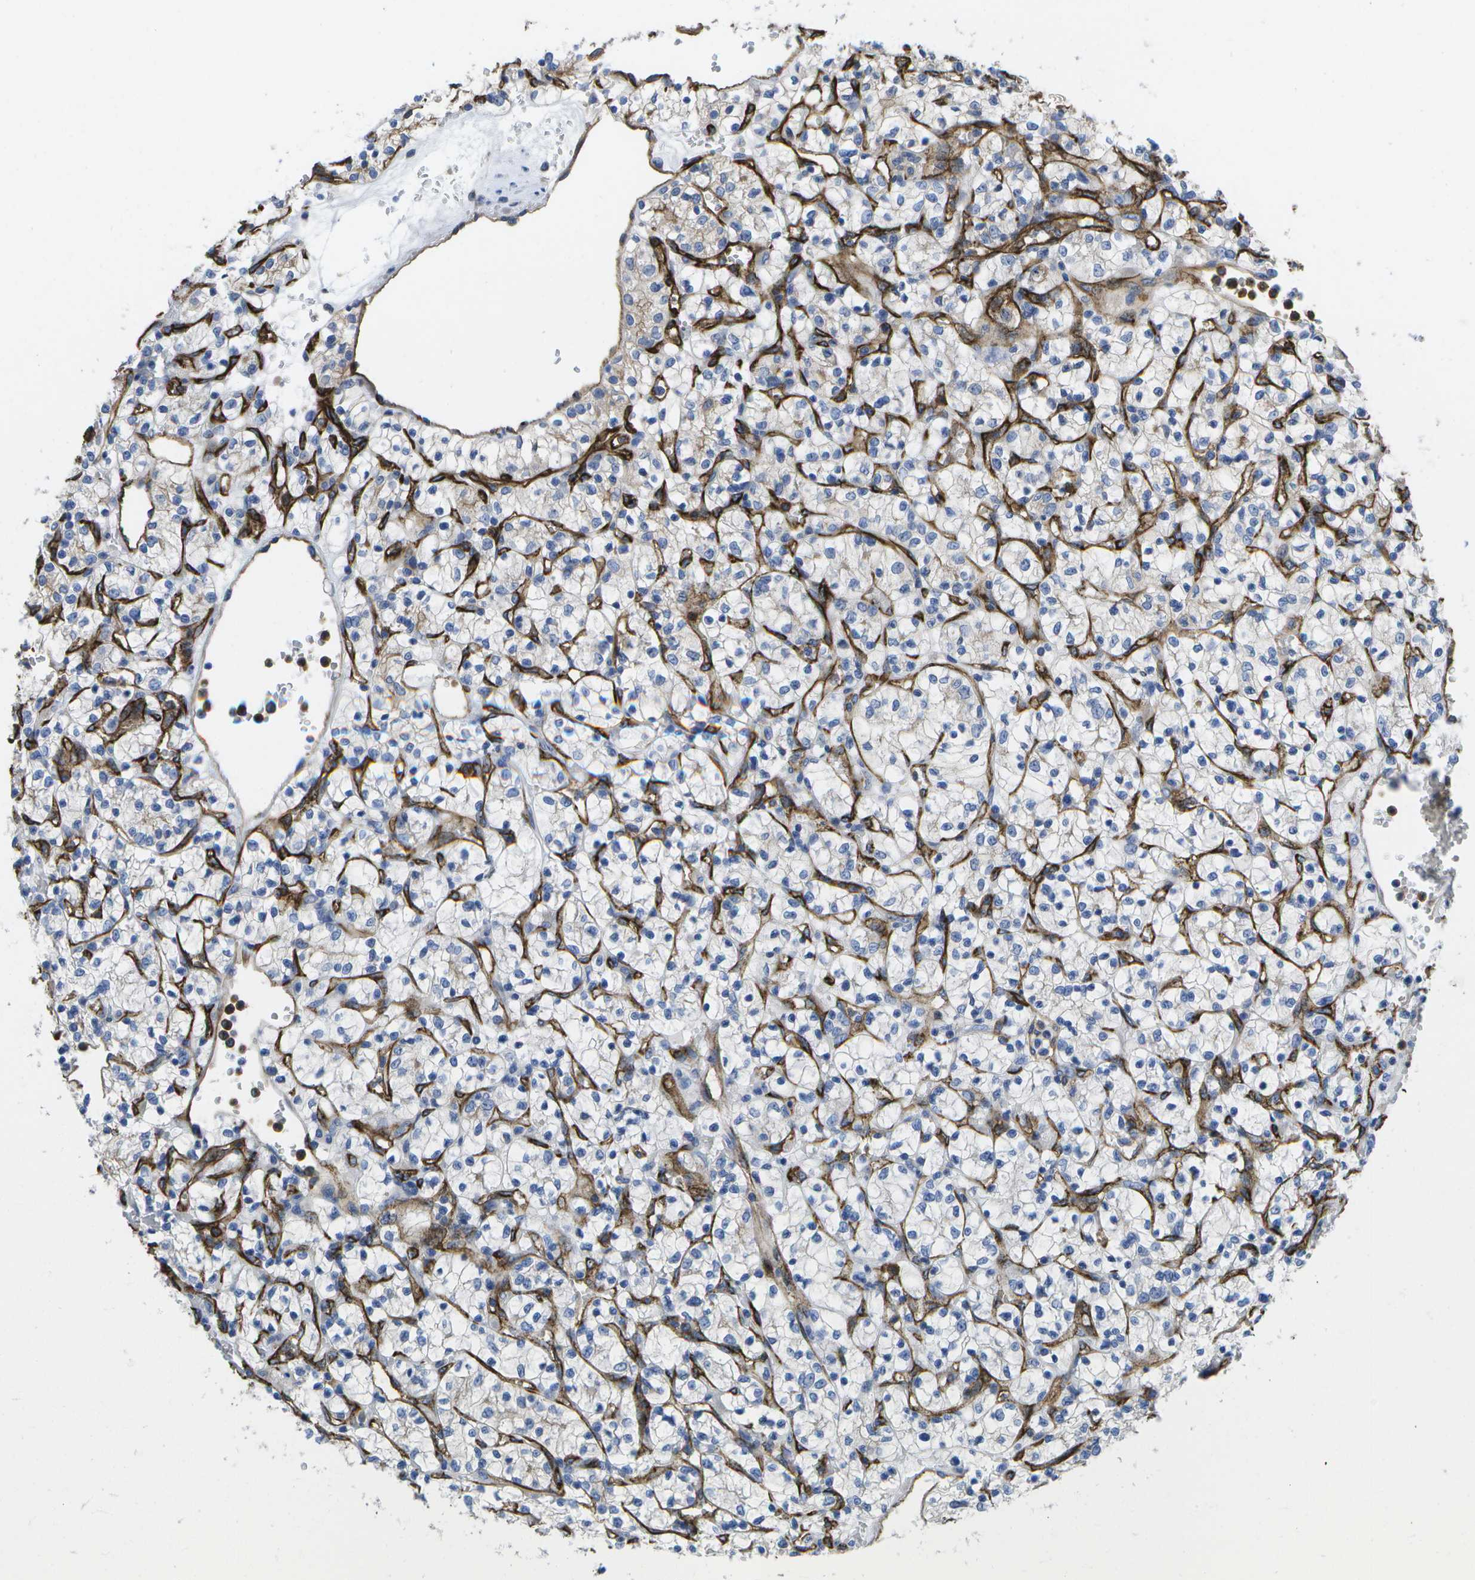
{"staining": {"intensity": "negative", "quantity": "none", "location": "none"}, "tissue": "renal cancer", "cell_type": "Tumor cells", "image_type": "cancer", "snomed": [{"axis": "morphology", "description": "Adenocarcinoma, NOS"}, {"axis": "topography", "description": "Kidney"}], "caption": "A high-resolution micrograph shows immunohistochemistry (IHC) staining of renal adenocarcinoma, which shows no significant positivity in tumor cells.", "gene": "DYSF", "patient": {"sex": "female", "age": 69}}